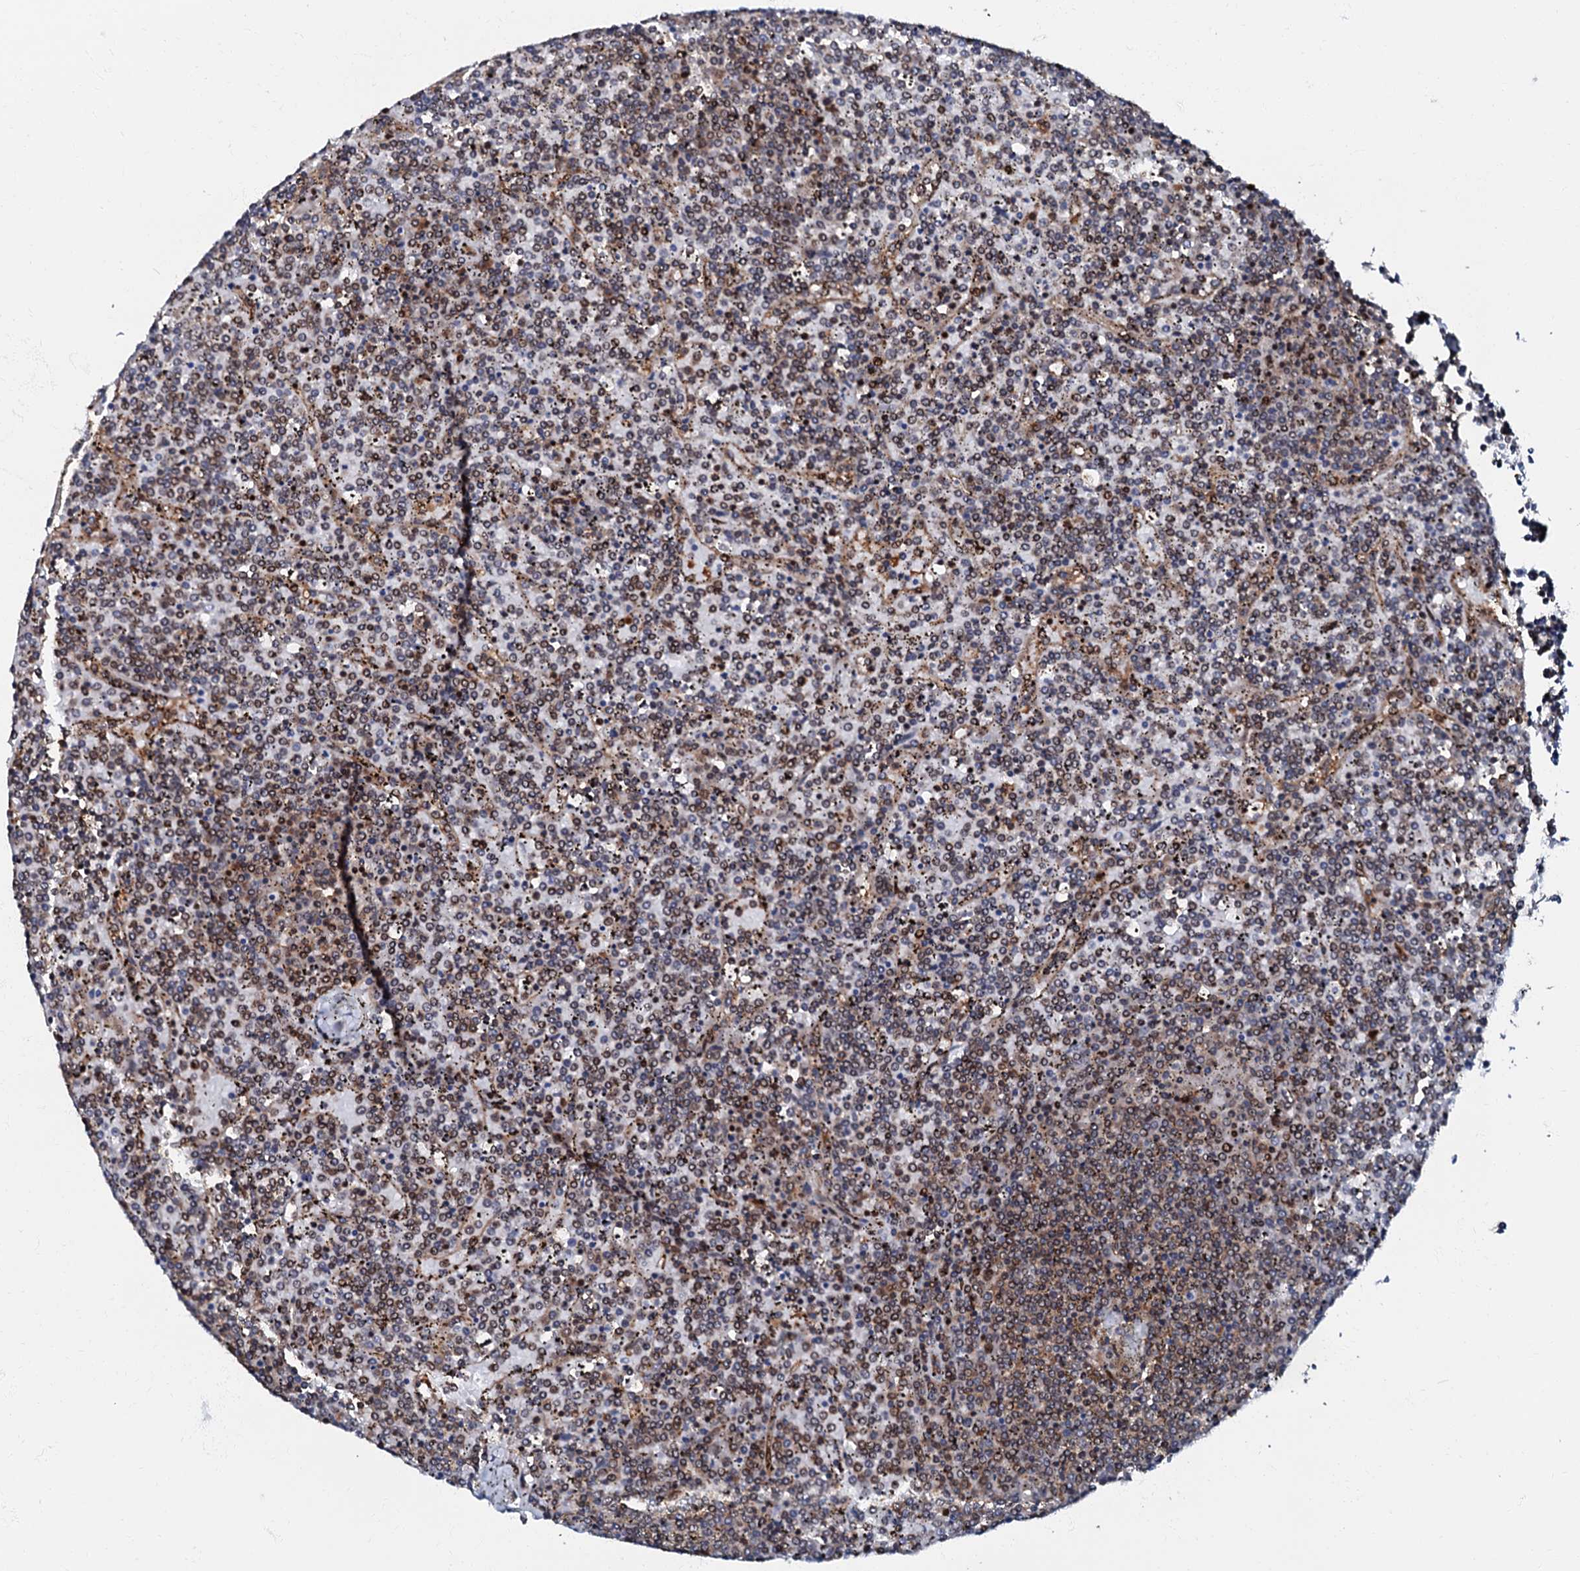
{"staining": {"intensity": "moderate", "quantity": "<25%", "location": "cytoplasmic/membranous"}, "tissue": "lymphoma", "cell_type": "Tumor cells", "image_type": "cancer", "snomed": [{"axis": "morphology", "description": "Malignant lymphoma, non-Hodgkin's type, Low grade"}, {"axis": "topography", "description": "Spleen"}], "caption": "High-power microscopy captured an immunohistochemistry photomicrograph of lymphoma, revealing moderate cytoplasmic/membranous staining in approximately <25% of tumor cells.", "gene": "OSBP", "patient": {"sex": "female", "age": 19}}